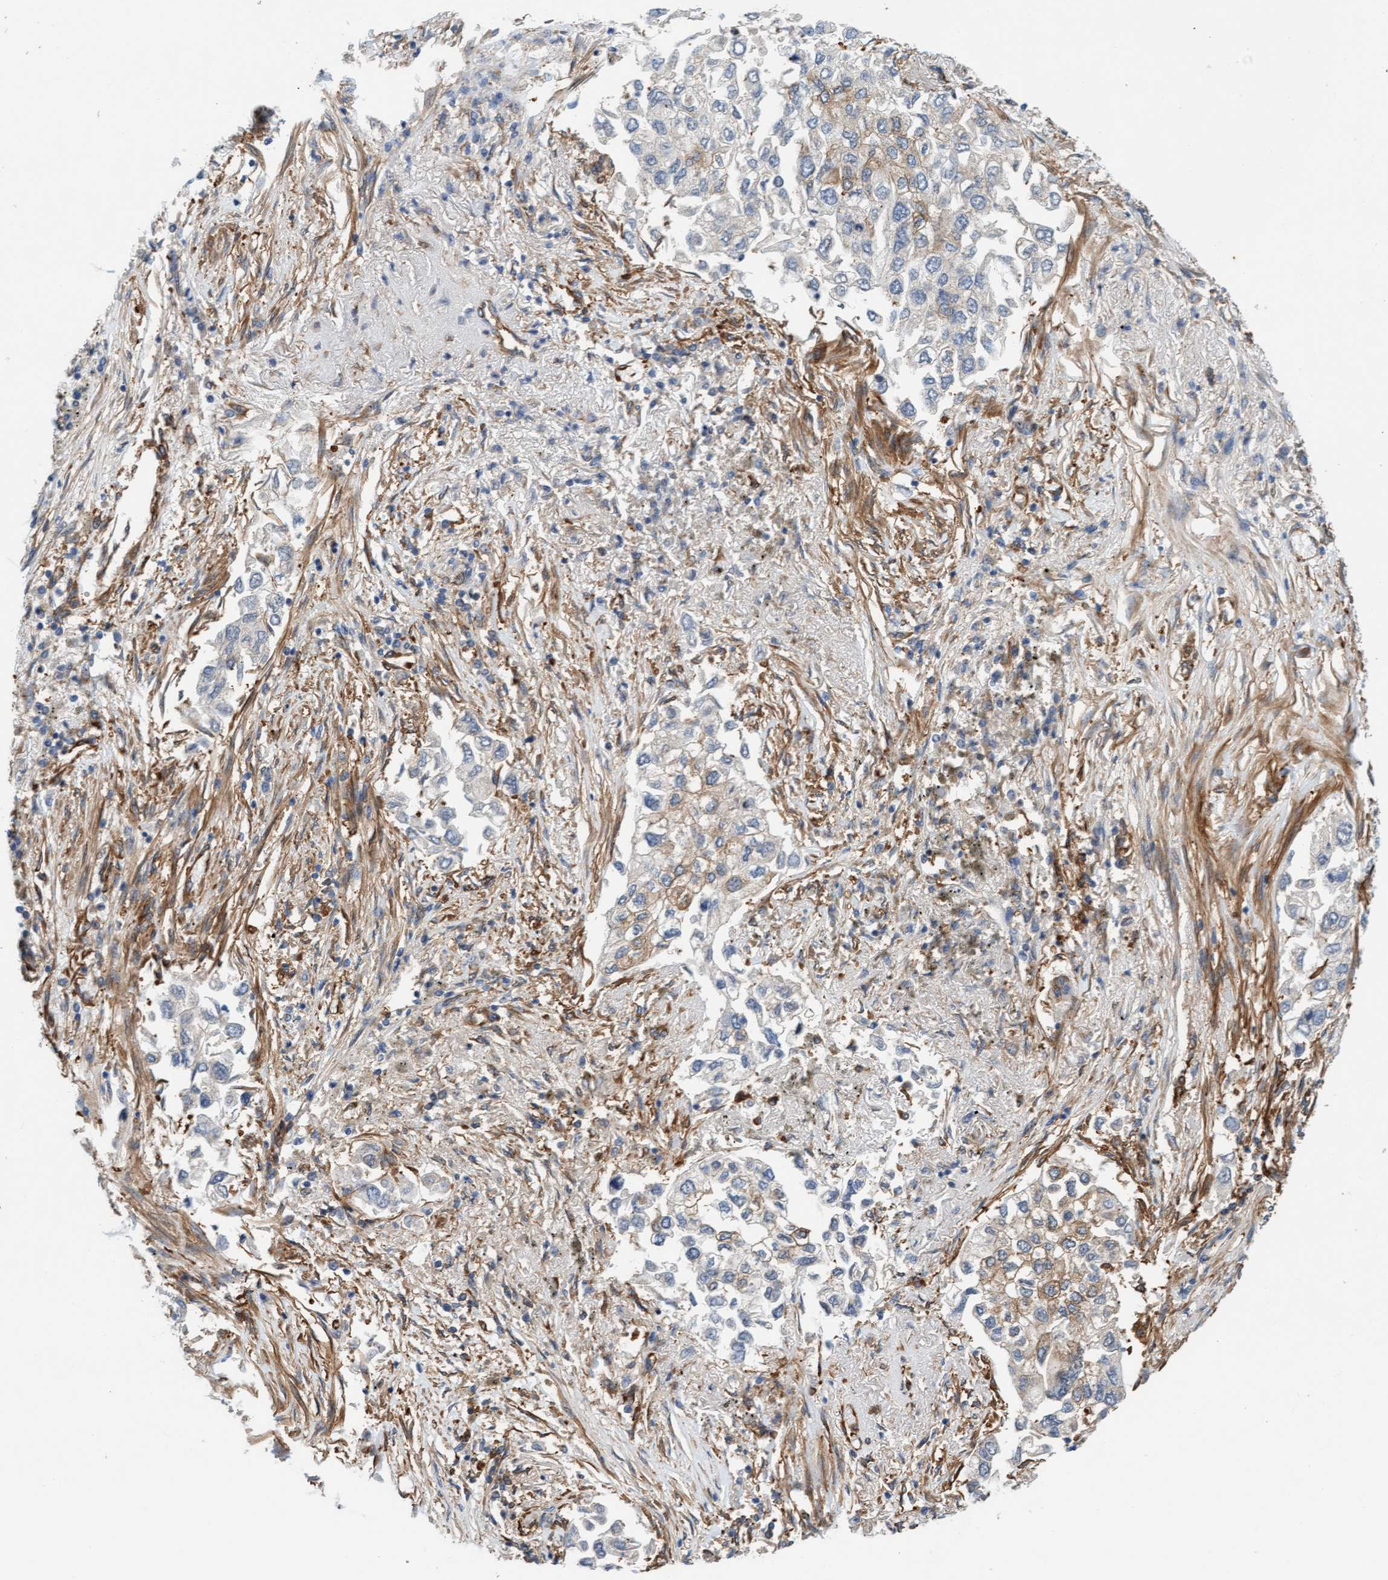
{"staining": {"intensity": "weak", "quantity": "<25%", "location": "cytoplasmic/membranous"}, "tissue": "lung cancer", "cell_type": "Tumor cells", "image_type": "cancer", "snomed": [{"axis": "morphology", "description": "Inflammation, NOS"}, {"axis": "morphology", "description": "Adenocarcinoma, NOS"}, {"axis": "topography", "description": "Lung"}], "caption": "IHC image of neoplastic tissue: human lung adenocarcinoma stained with DAB shows no significant protein expression in tumor cells. Nuclei are stained in blue.", "gene": "FMNL3", "patient": {"sex": "male", "age": 63}}